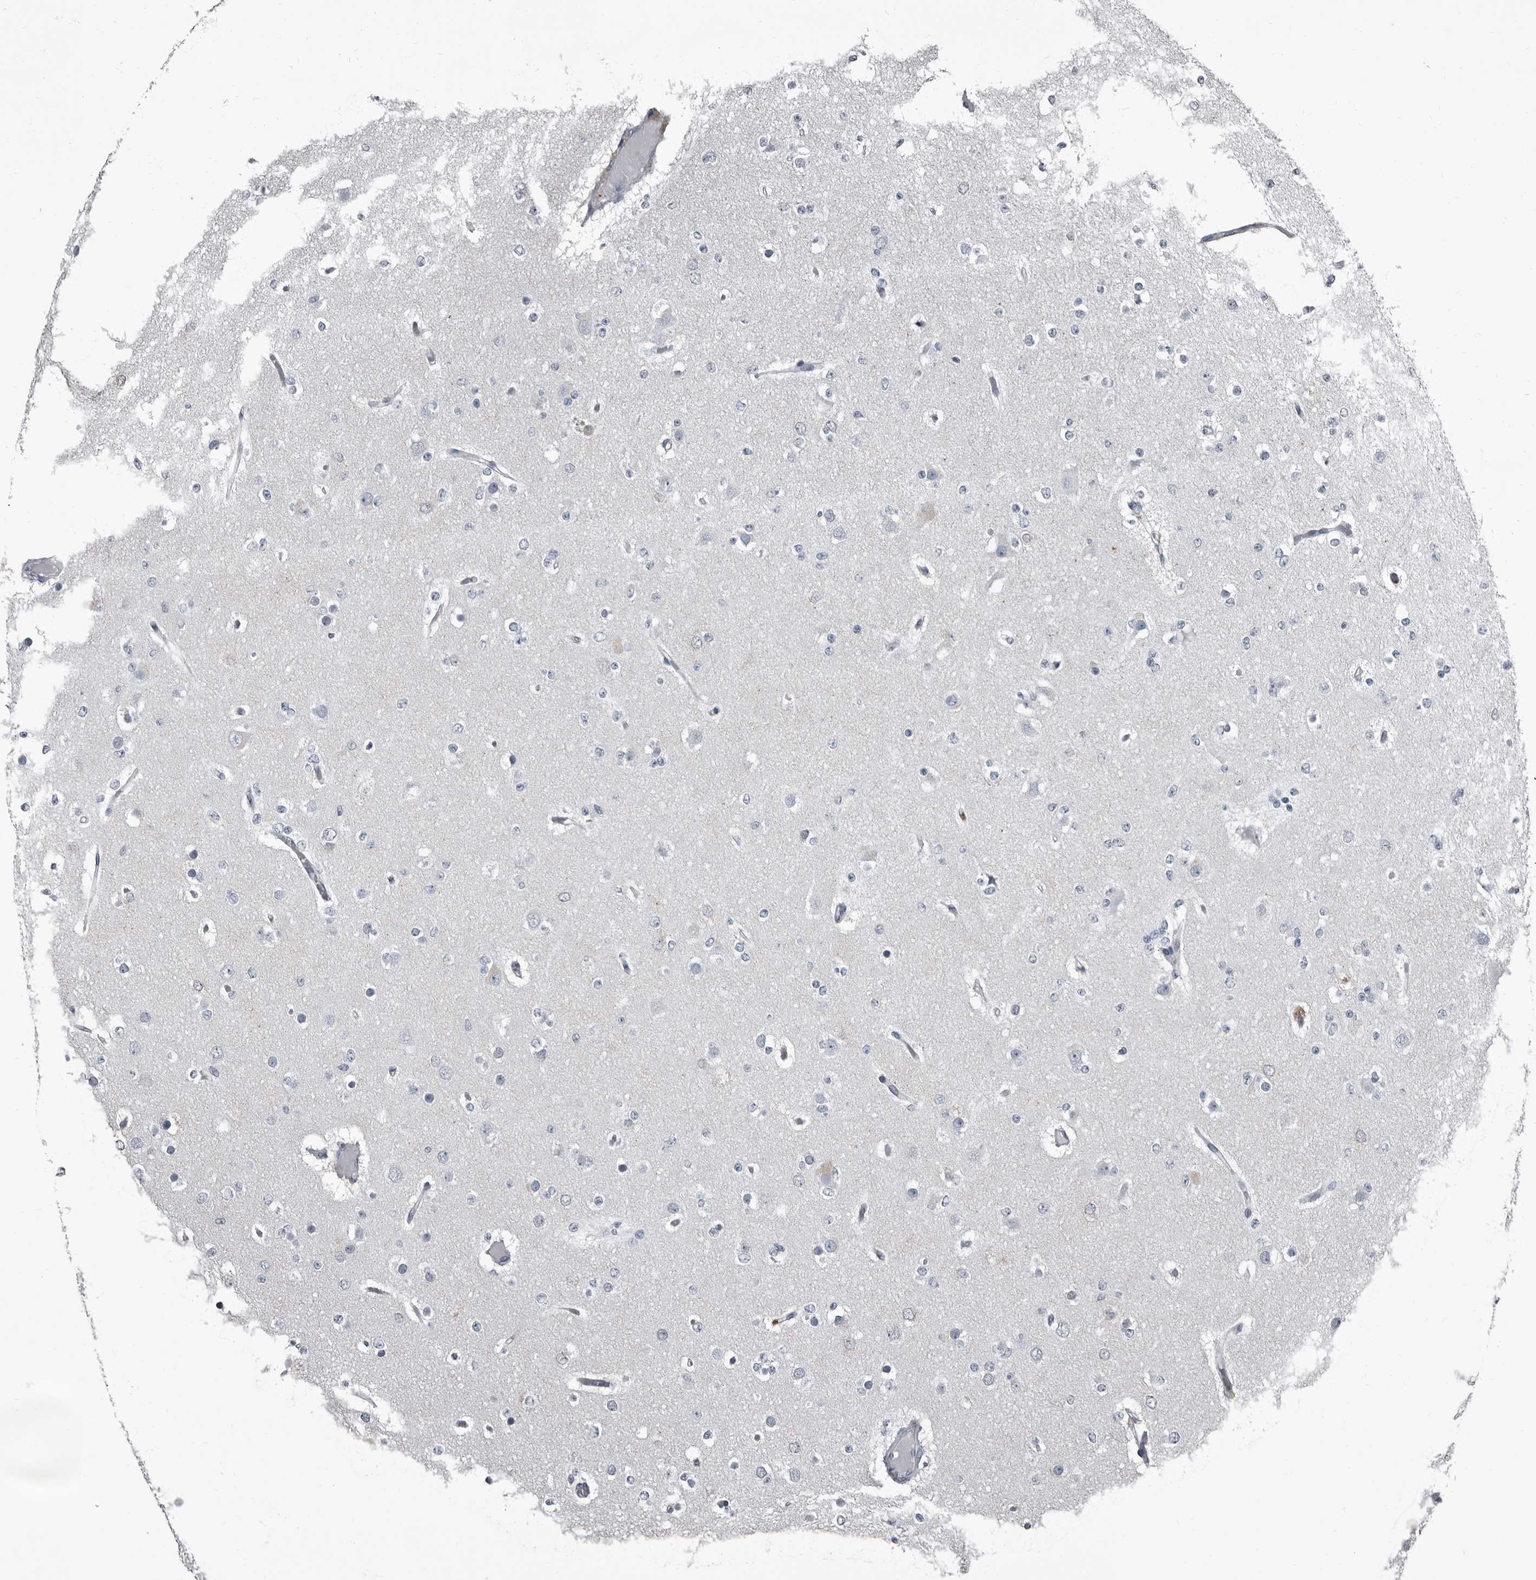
{"staining": {"intensity": "negative", "quantity": "none", "location": "none"}, "tissue": "glioma", "cell_type": "Tumor cells", "image_type": "cancer", "snomed": [{"axis": "morphology", "description": "Glioma, malignant, Low grade"}, {"axis": "topography", "description": "Brain"}], "caption": "IHC of human malignant glioma (low-grade) reveals no positivity in tumor cells.", "gene": "TPD52L1", "patient": {"sex": "female", "age": 22}}